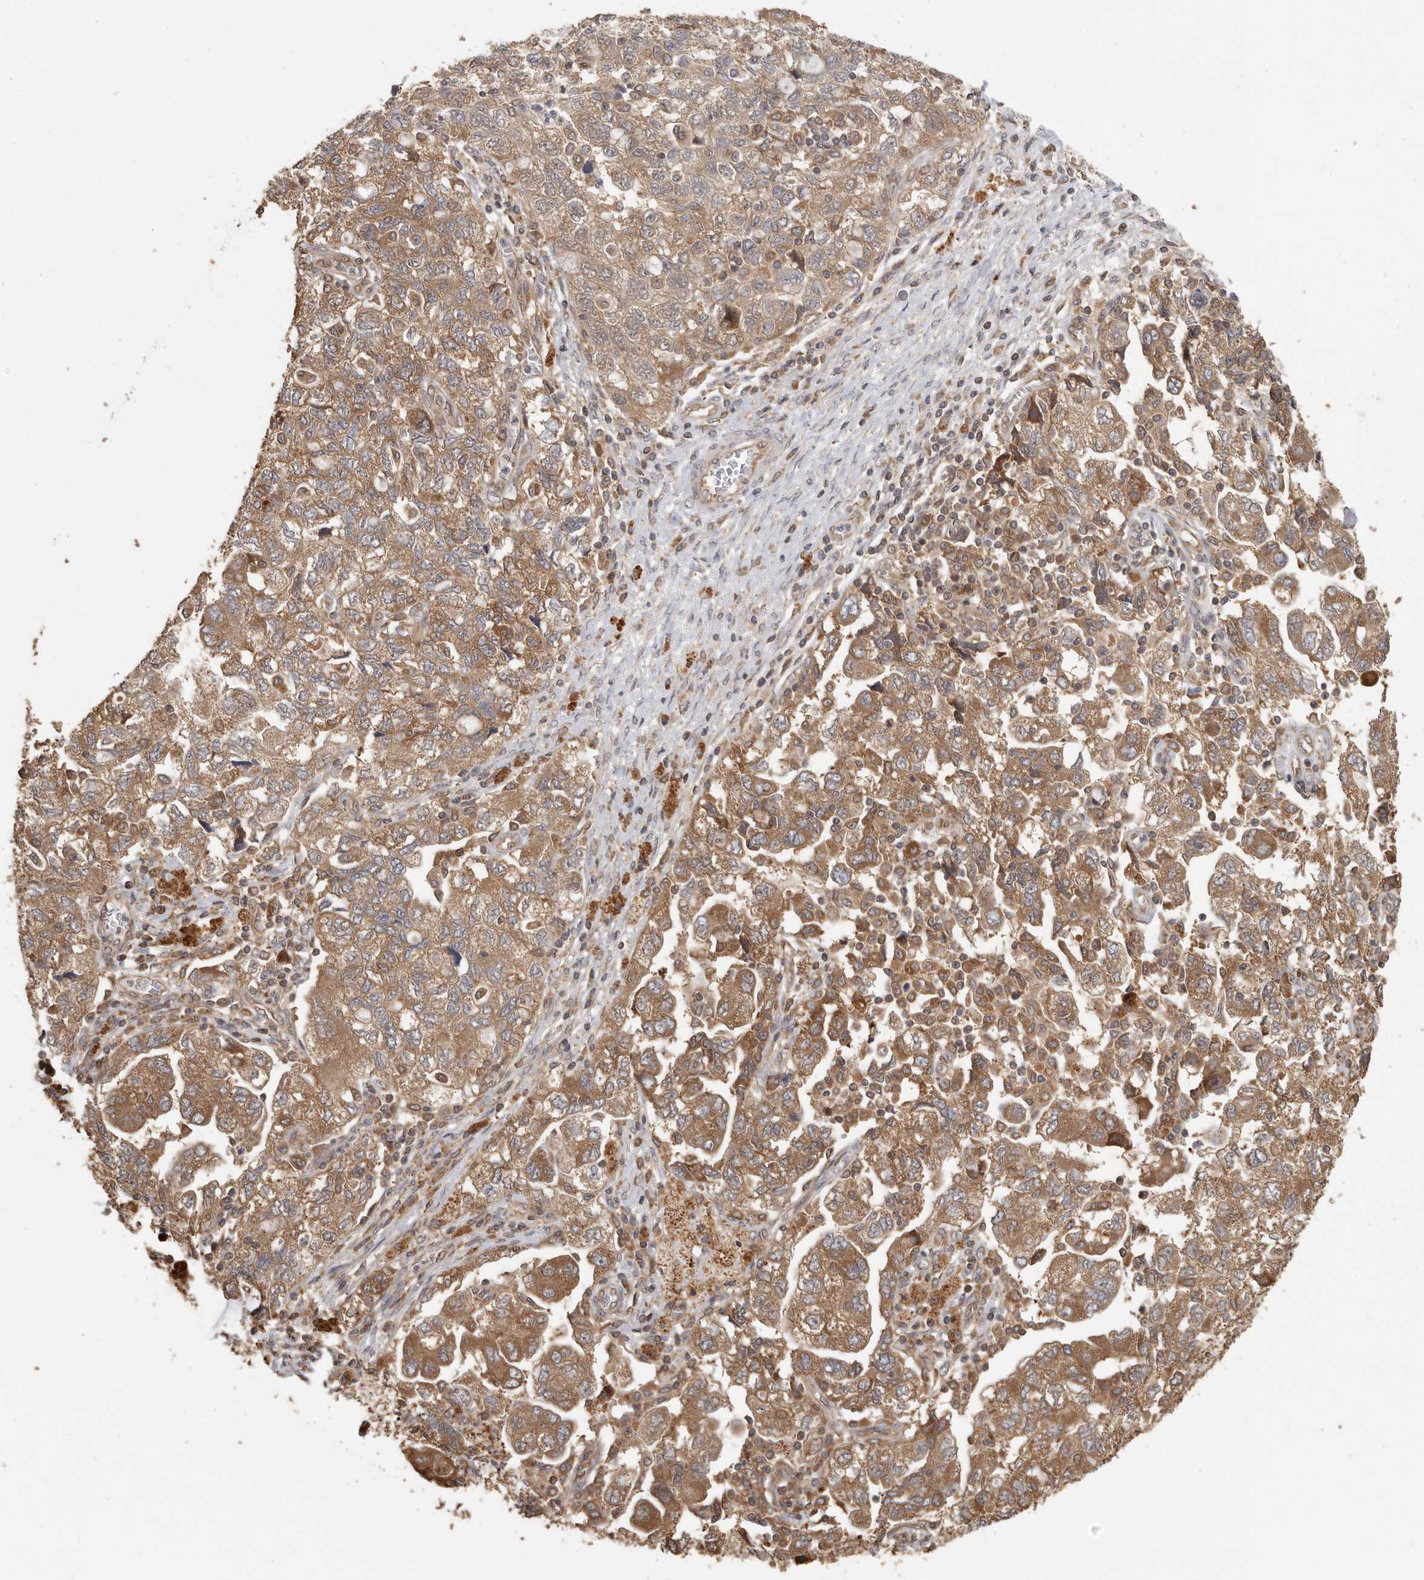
{"staining": {"intensity": "moderate", "quantity": ">75%", "location": "cytoplasmic/membranous"}, "tissue": "ovarian cancer", "cell_type": "Tumor cells", "image_type": "cancer", "snomed": [{"axis": "morphology", "description": "Carcinoma, NOS"}, {"axis": "morphology", "description": "Cystadenocarcinoma, serous, NOS"}, {"axis": "topography", "description": "Ovary"}], "caption": "A high-resolution histopathology image shows IHC staining of ovarian carcinoma, which exhibits moderate cytoplasmic/membranous staining in about >75% of tumor cells.", "gene": "CCT8", "patient": {"sex": "female", "age": 69}}